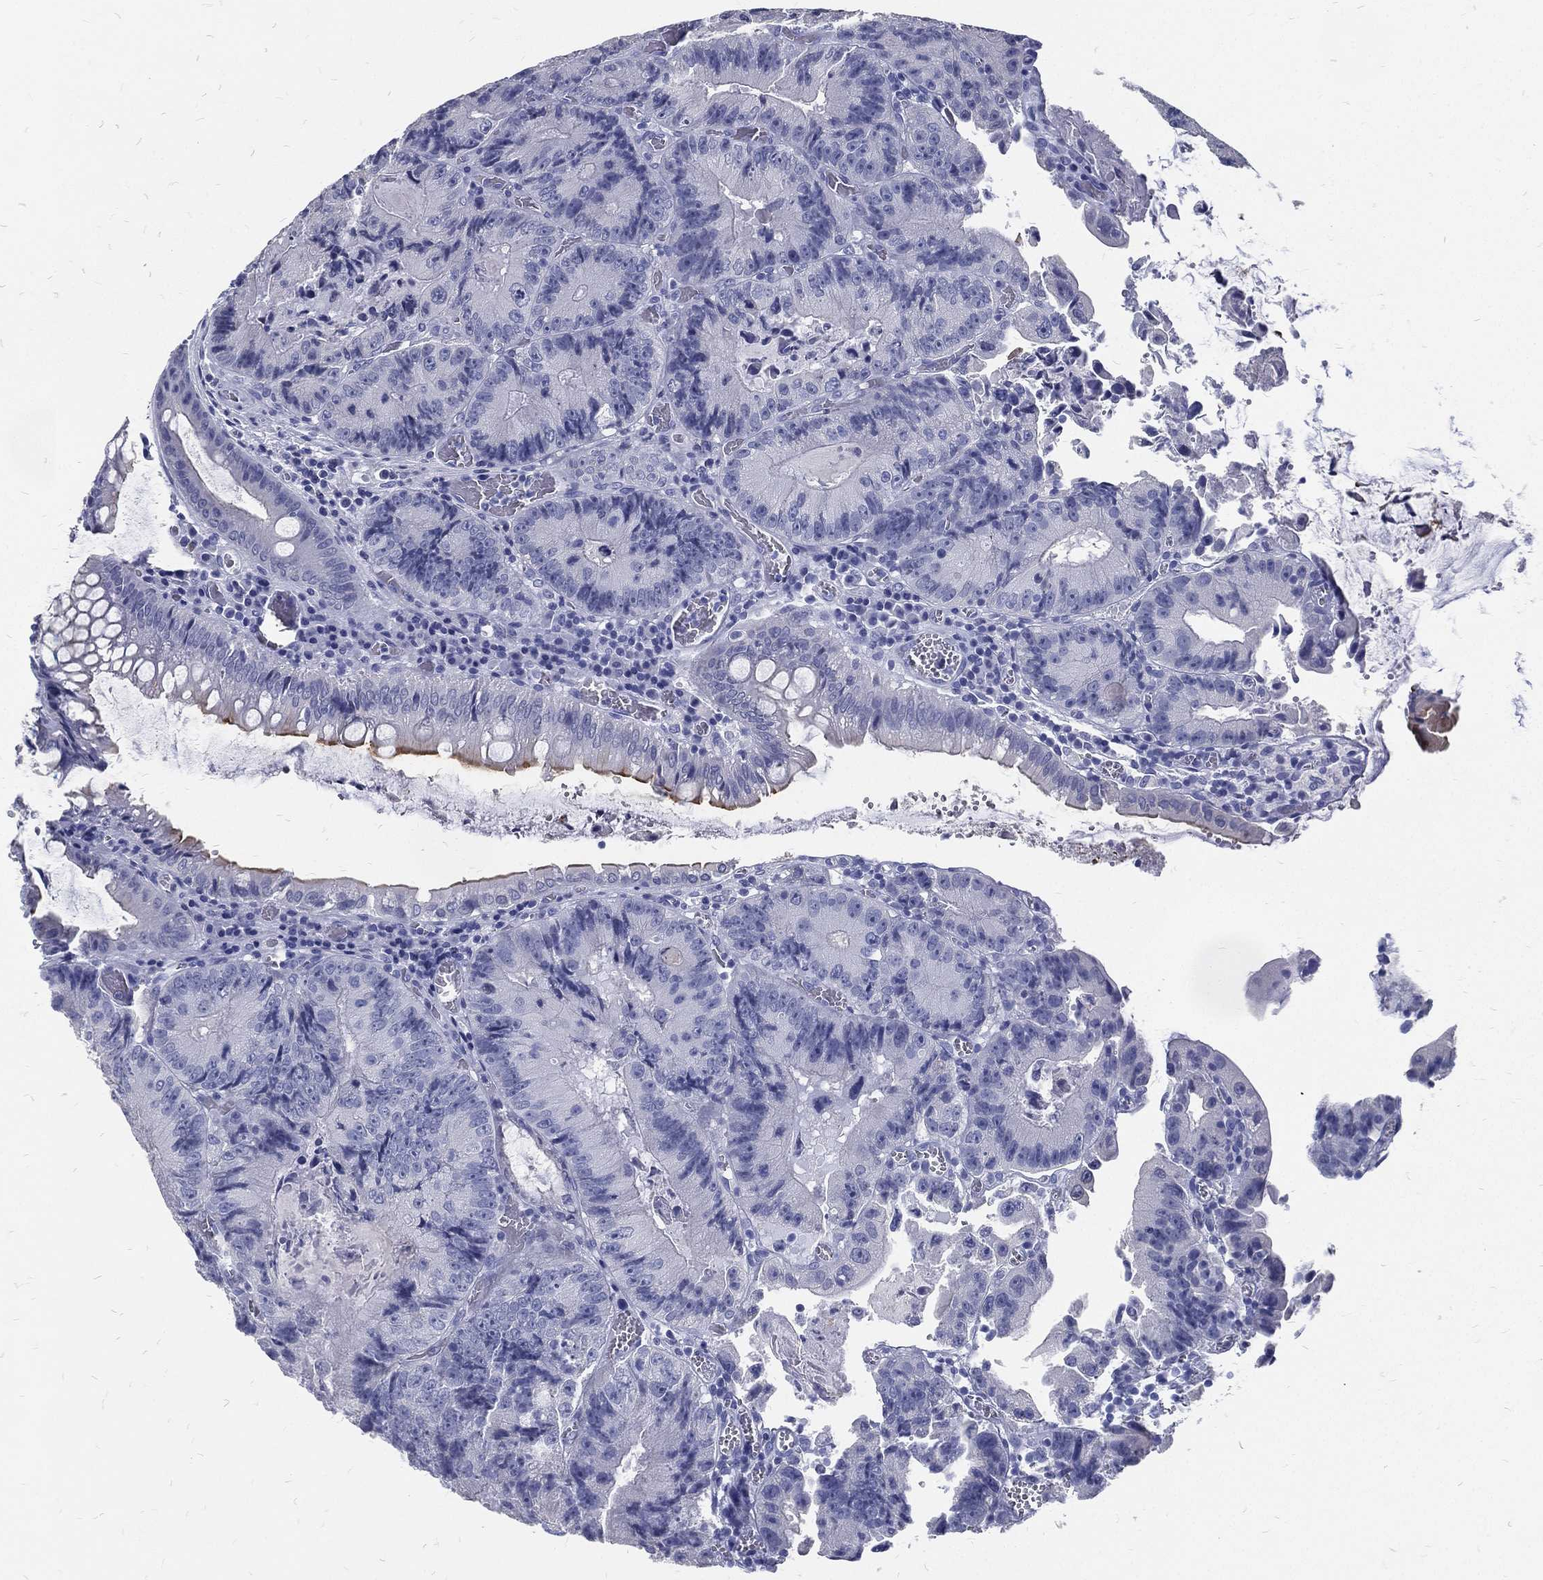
{"staining": {"intensity": "negative", "quantity": "none", "location": "none"}, "tissue": "colorectal cancer", "cell_type": "Tumor cells", "image_type": "cancer", "snomed": [{"axis": "morphology", "description": "Adenocarcinoma, NOS"}, {"axis": "topography", "description": "Colon"}], "caption": "IHC image of neoplastic tissue: human colorectal adenocarcinoma stained with DAB (3,3'-diaminobenzidine) exhibits no significant protein positivity in tumor cells.", "gene": "RSPH4A", "patient": {"sex": "female", "age": 86}}